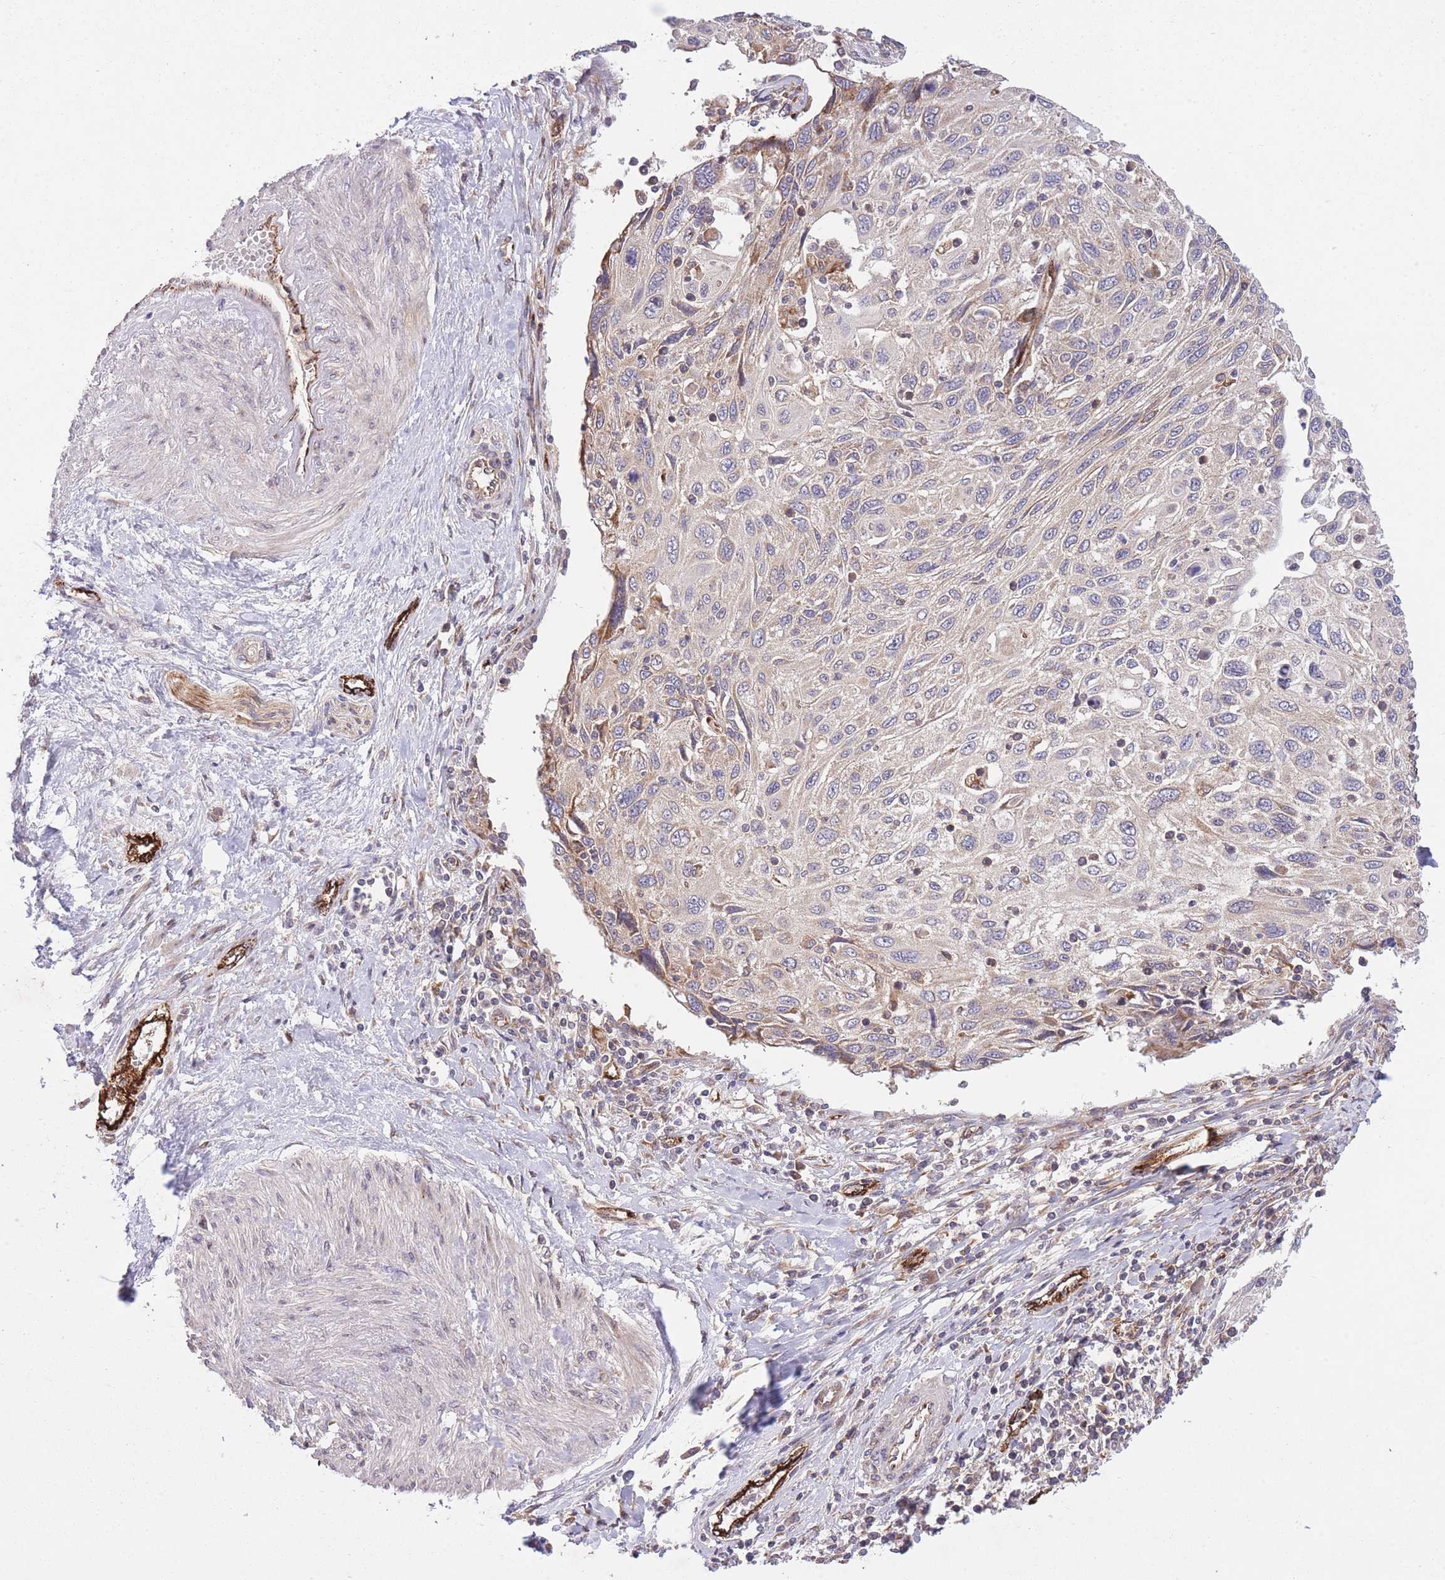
{"staining": {"intensity": "negative", "quantity": "none", "location": "none"}, "tissue": "cervical cancer", "cell_type": "Tumor cells", "image_type": "cancer", "snomed": [{"axis": "morphology", "description": "Squamous cell carcinoma, NOS"}, {"axis": "topography", "description": "Cervix"}], "caption": "IHC histopathology image of neoplastic tissue: cervical cancer (squamous cell carcinoma) stained with DAB demonstrates no significant protein positivity in tumor cells. (DAB immunohistochemistry, high magnification).", "gene": "CISH", "patient": {"sex": "female", "age": 70}}